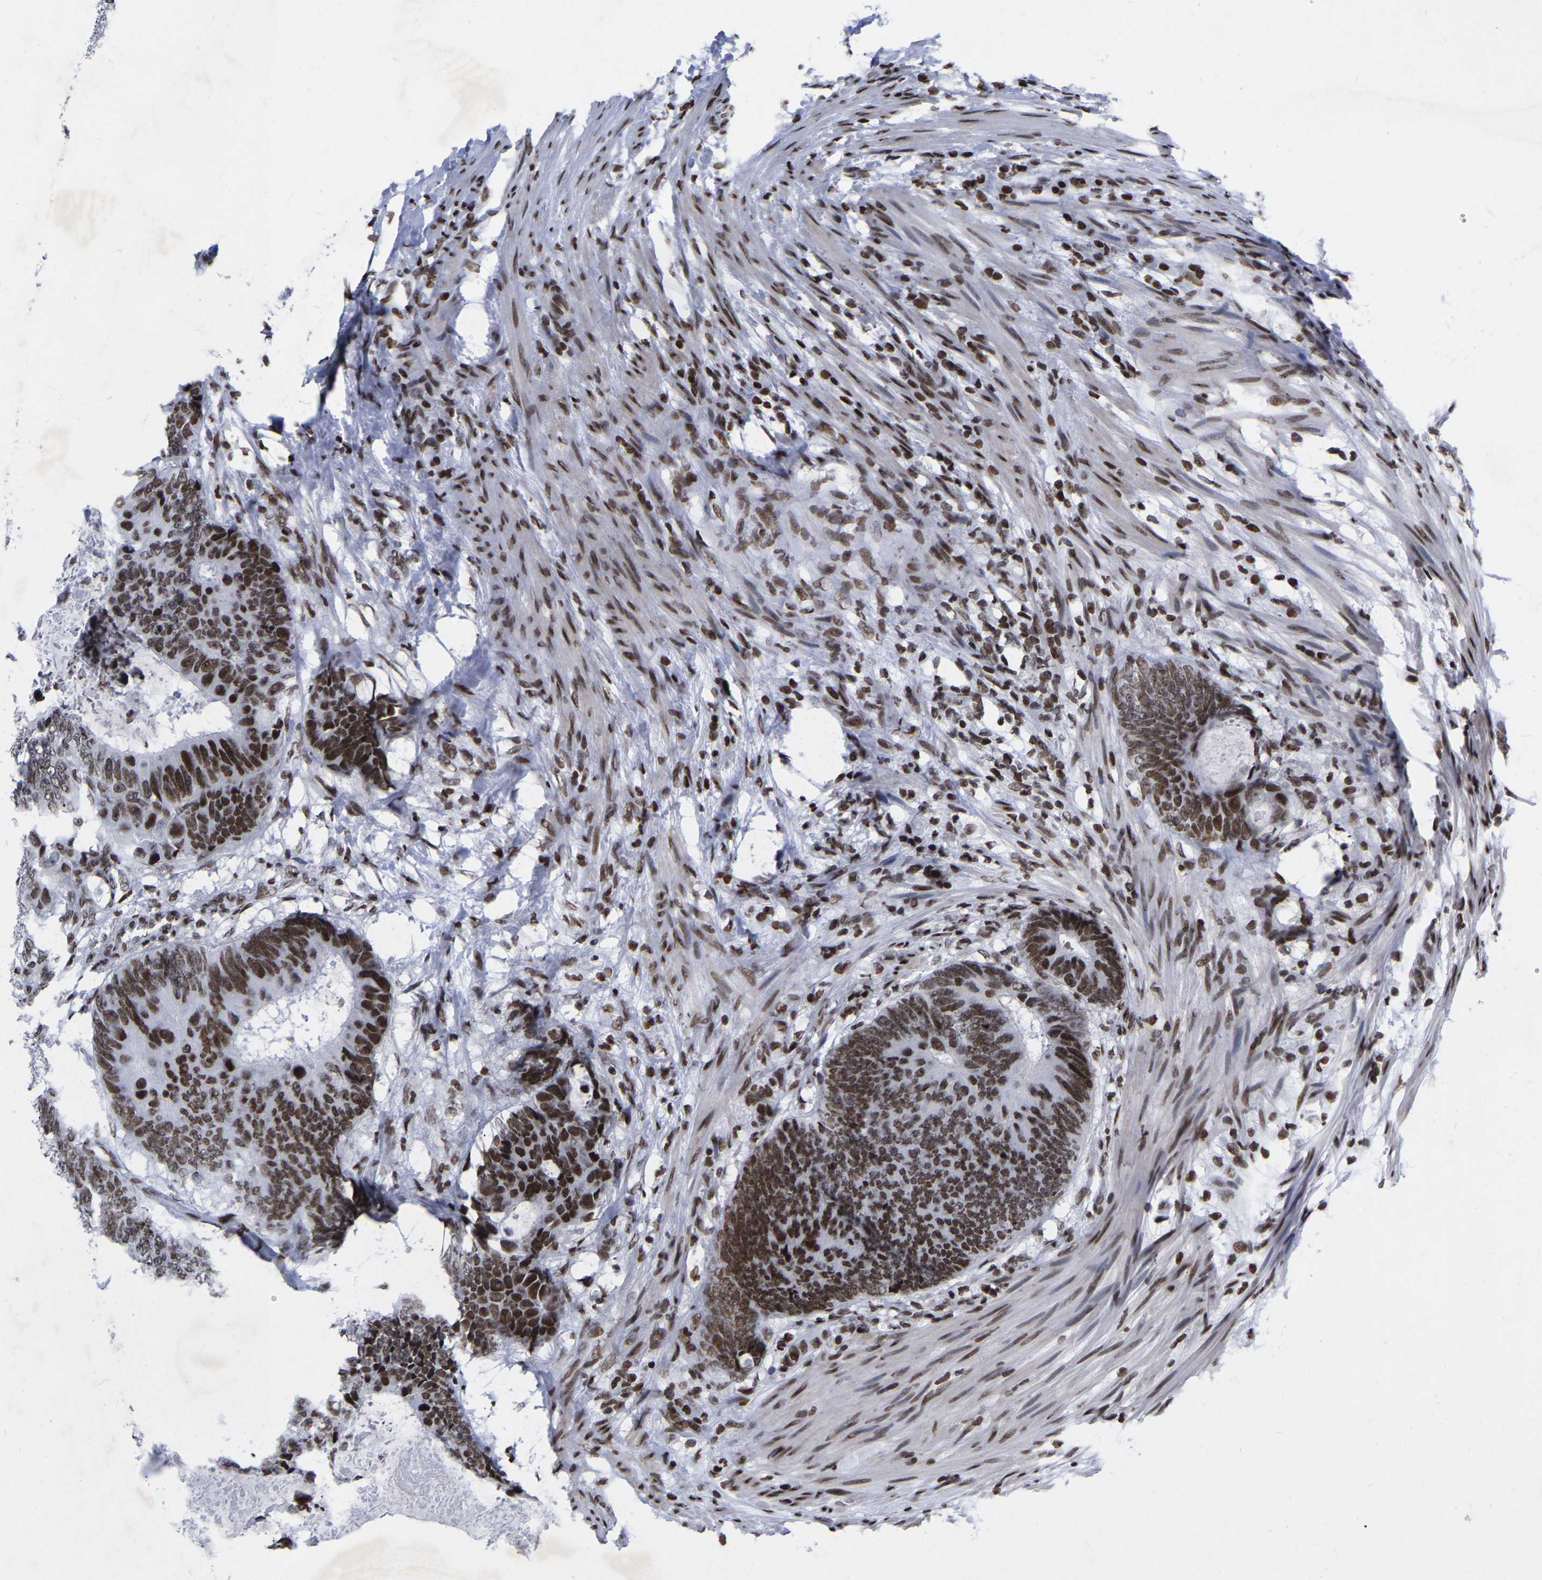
{"staining": {"intensity": "moderate", "quantity": ">75%", "location": "nuclear"}, "tissue": "colorectal cancer", "cell_type": "Tumor cells", "image_type": "cancer", "snomed": [{"axis": "morphology", "description": "Adenocarcinoma, NOS"}, {"axis": "topography", "description": "Colon"}], "caption": "IHC of human colorectal cancer (adenocarcinoma) reveals medium levels of moderate nuclear expression in approximately >75% of tumor cells.", "gene": "PRCC", "patient": {"sex": "male", "age": 56}}